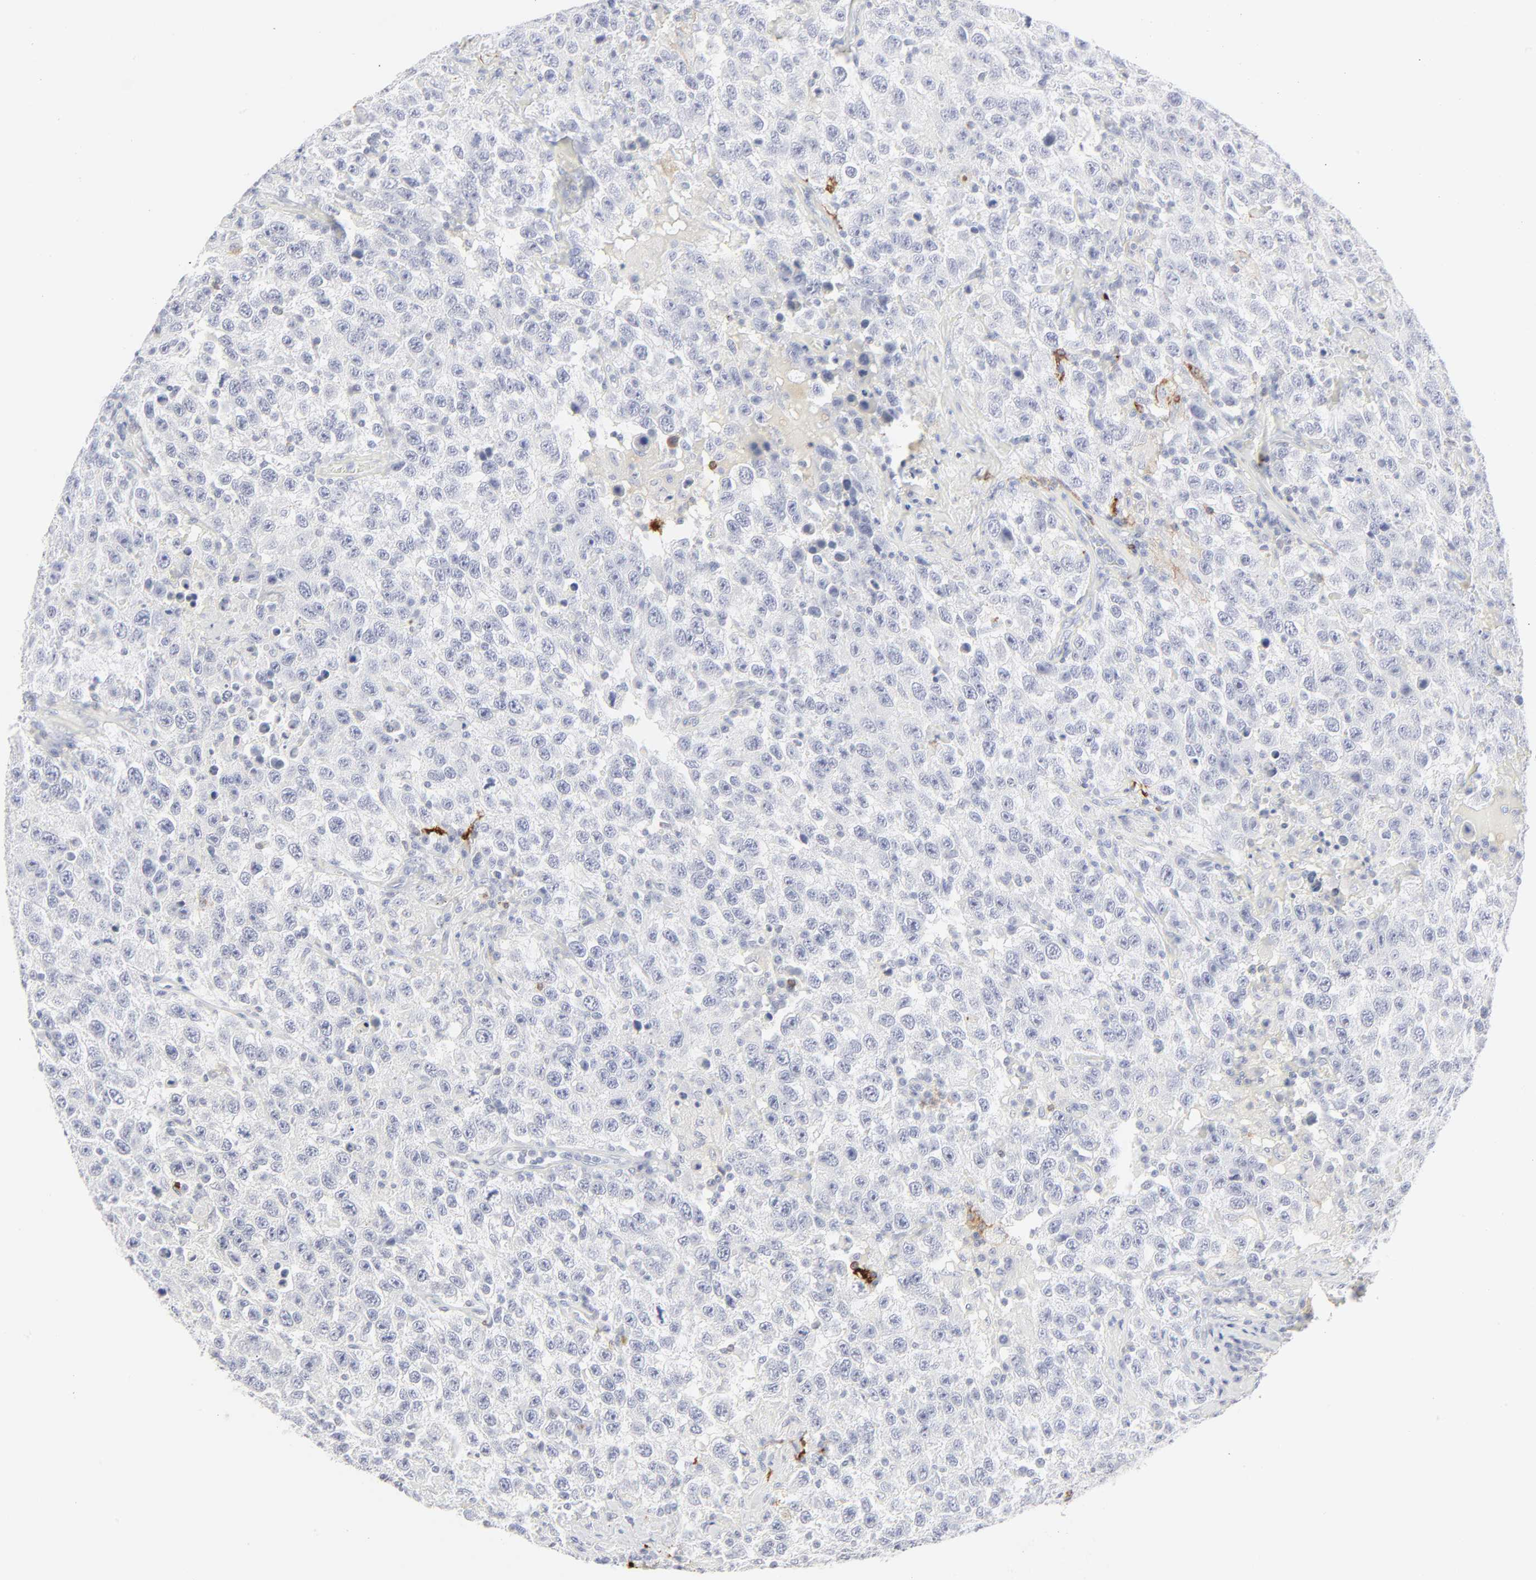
{"staining": {"intensity": "negative", "quantity": "none", "location": "none"}, "tissue": "testis cancer", "cell_type": "Tumor cells", "image_type": "cancer", "snomed": [{"axis": "morphology", "description": "Seminoma, NOS"}, {"axis": "topography", "description": "Testis"}], "caption": "A high-resolution micrograph shows IHC staining of seminoma (testis), which demonstrates no significant positivity in tumor cells.", "gene": "CCR7", "patient": {"sex": "male", "age": 41}}